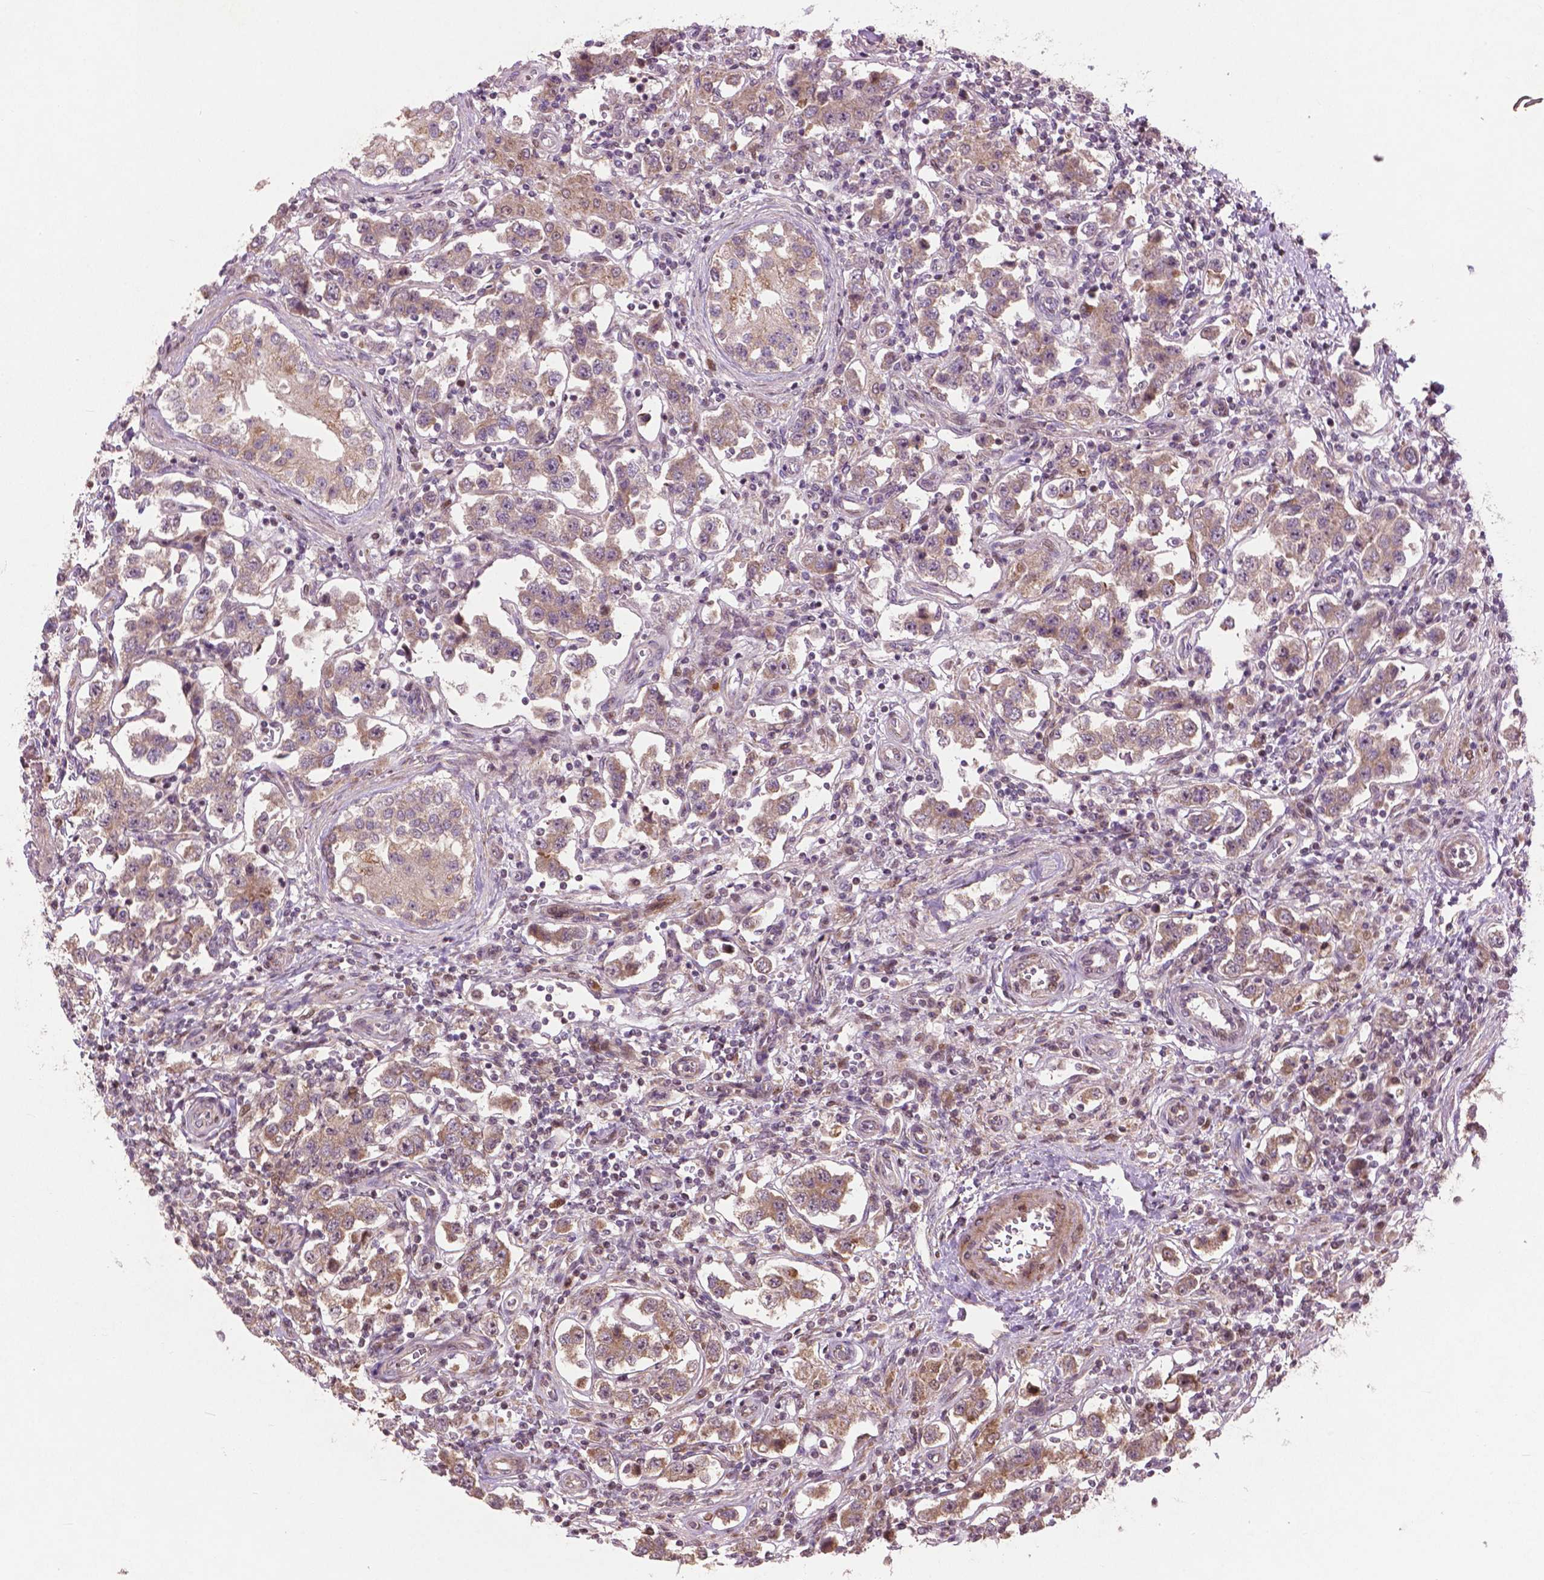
{"staining": {"intensity": "weak", "quantity": "<25%", "location": "cytoplasmic/membranous"}, "tissue": "testis cancer", "cell_type": "Tumor cells", "image_type": "cancer", "snomed": [{"axis": "morphology", "description": "Seminoma, NOS"}, {"axis": "topography", "description": "Testis"}], "caption": "Seminoma (testis) stained for a protein using immunohistochemistry shows no expression tumor cells.", "gene": "B3GALNT2", "patient": {"sex": "male", "age": 37}}